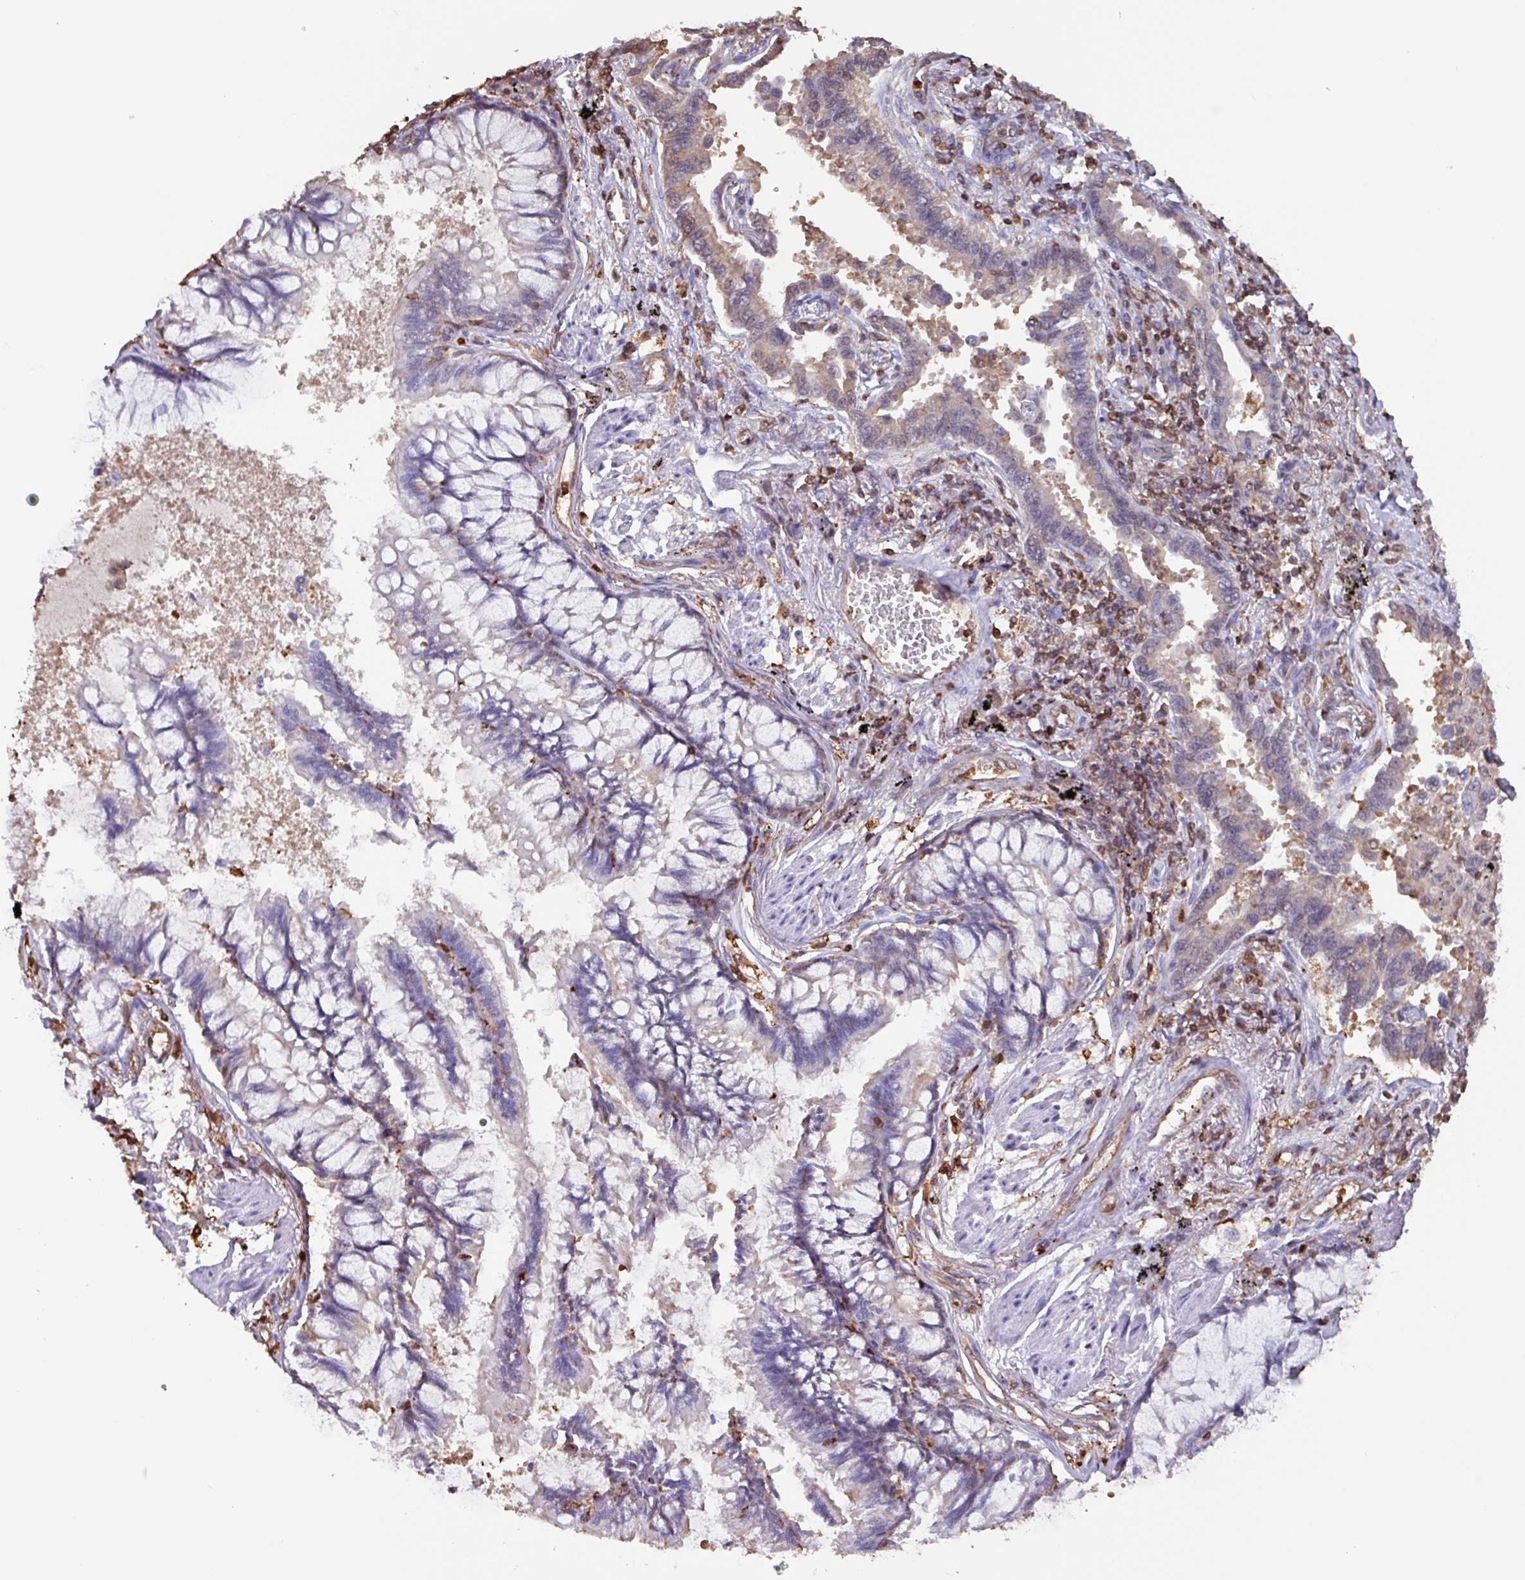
{"staining": {"intensity": "weak", "quantity": "<25%", "location": "cytoplasmic/membranous"}, "tissue": "lung cancer", "cell_type": "Tumor cells", "image_type": "cancer", "snomed": [{"axis": "morphology", "description": "Adenocarcinoma, NOS"}, {"axis": "topography", "description": "Lung"}], "caption": "Lung adenocarcinoma stained for a protein using IHC shows no staining tumor cells.", "gene": "ARHGDIB", "patient": {"sex": "male", "age": 67}}